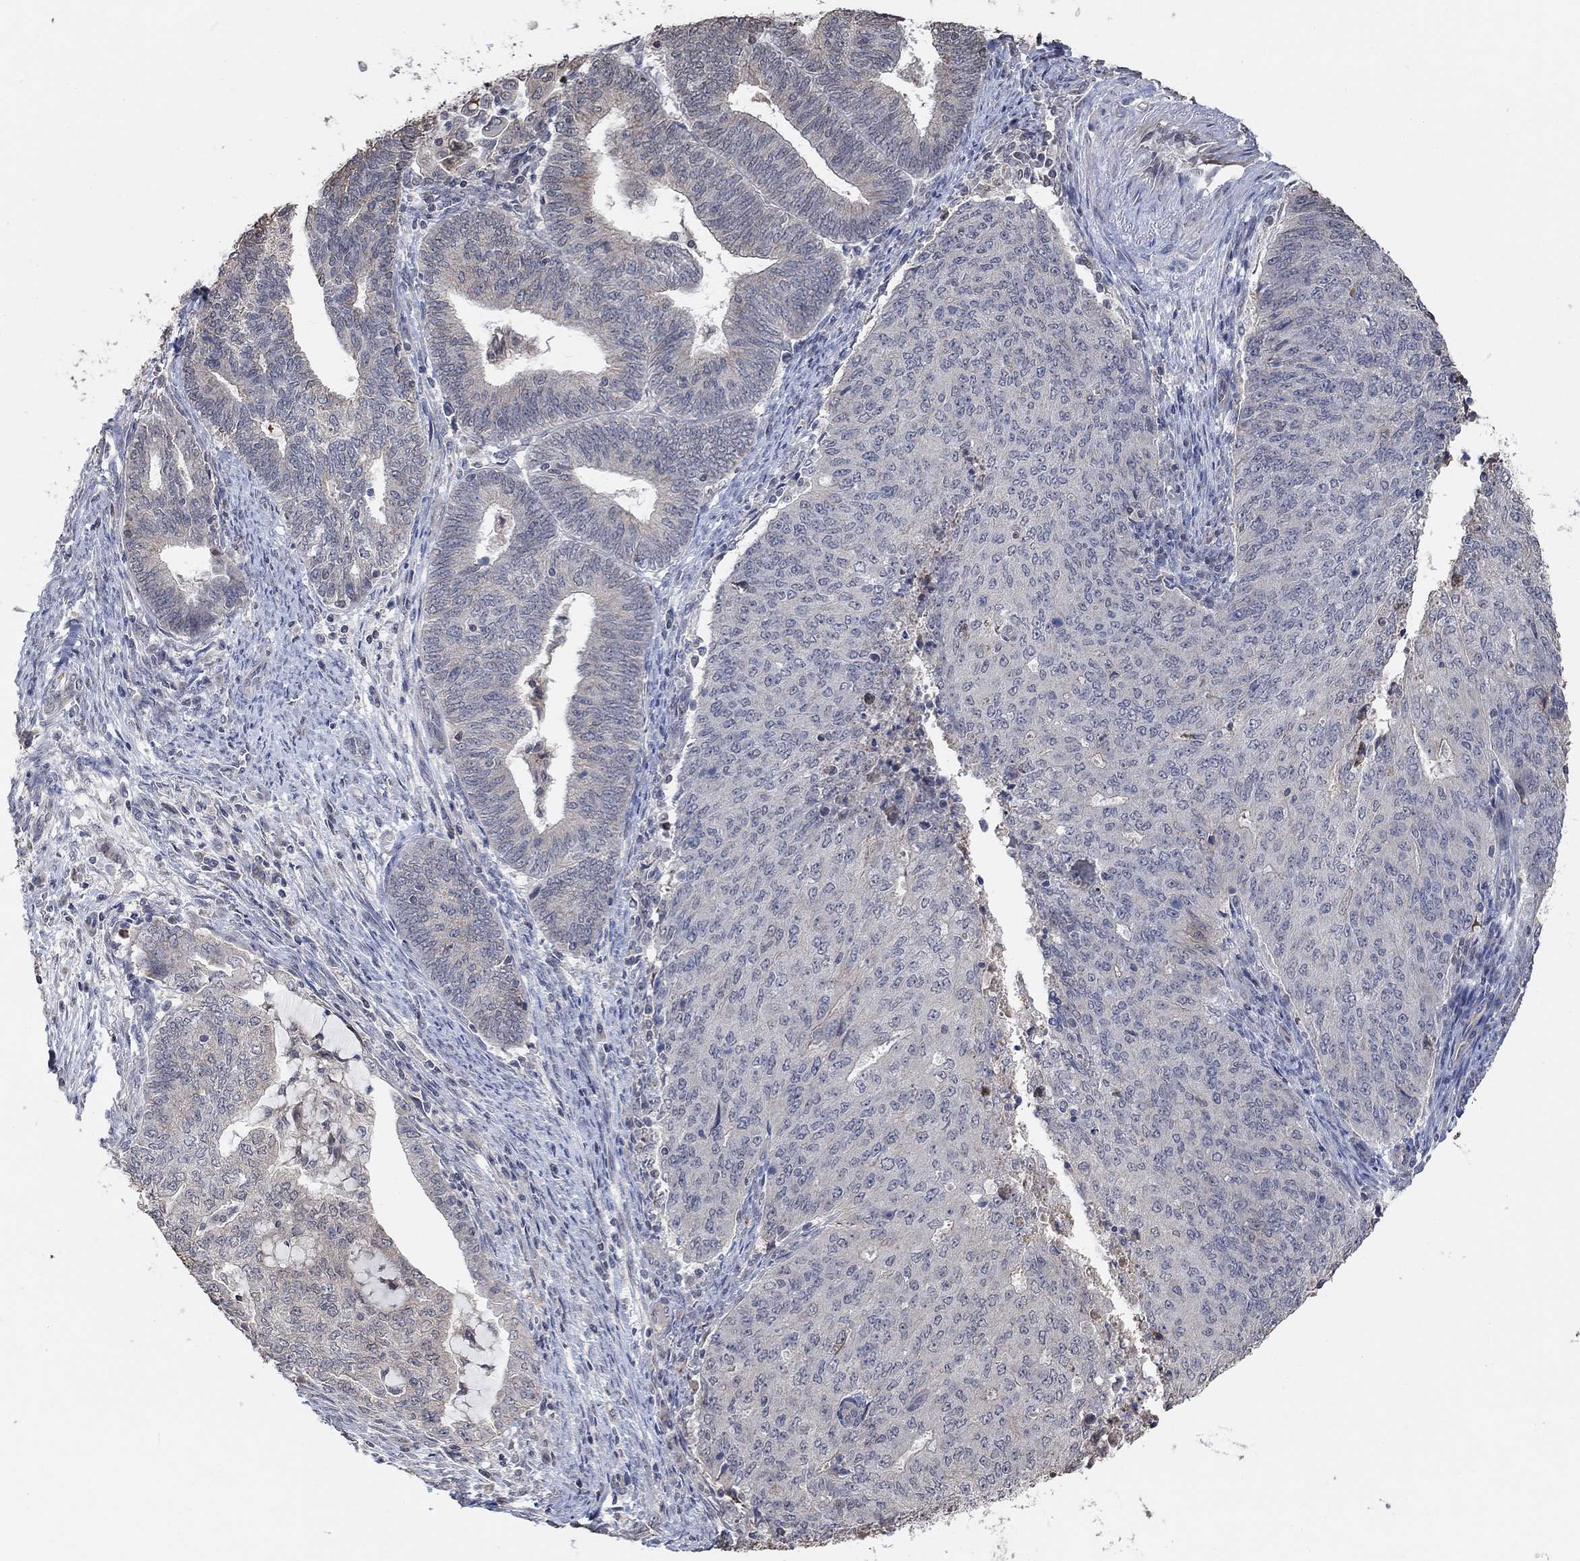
{"staining": {"intensity": "negative", "quantity": "none", "location": "none"}, "tissue": "endometrial cancer", "cell_type": "Tumor cells", "image_type": "cancer", "snomed": [{"axis": "morphology", "description": "Adenocarcinoma, NOS"}, {"axis": "topography", "description": "Endometrium"}], "caption": "Tumor cells are negative for protein expression in human endometrial cancer (adenocarcinoma).", "gene": "UNC5B", "patient": {"sex": "female", "age": 82}}